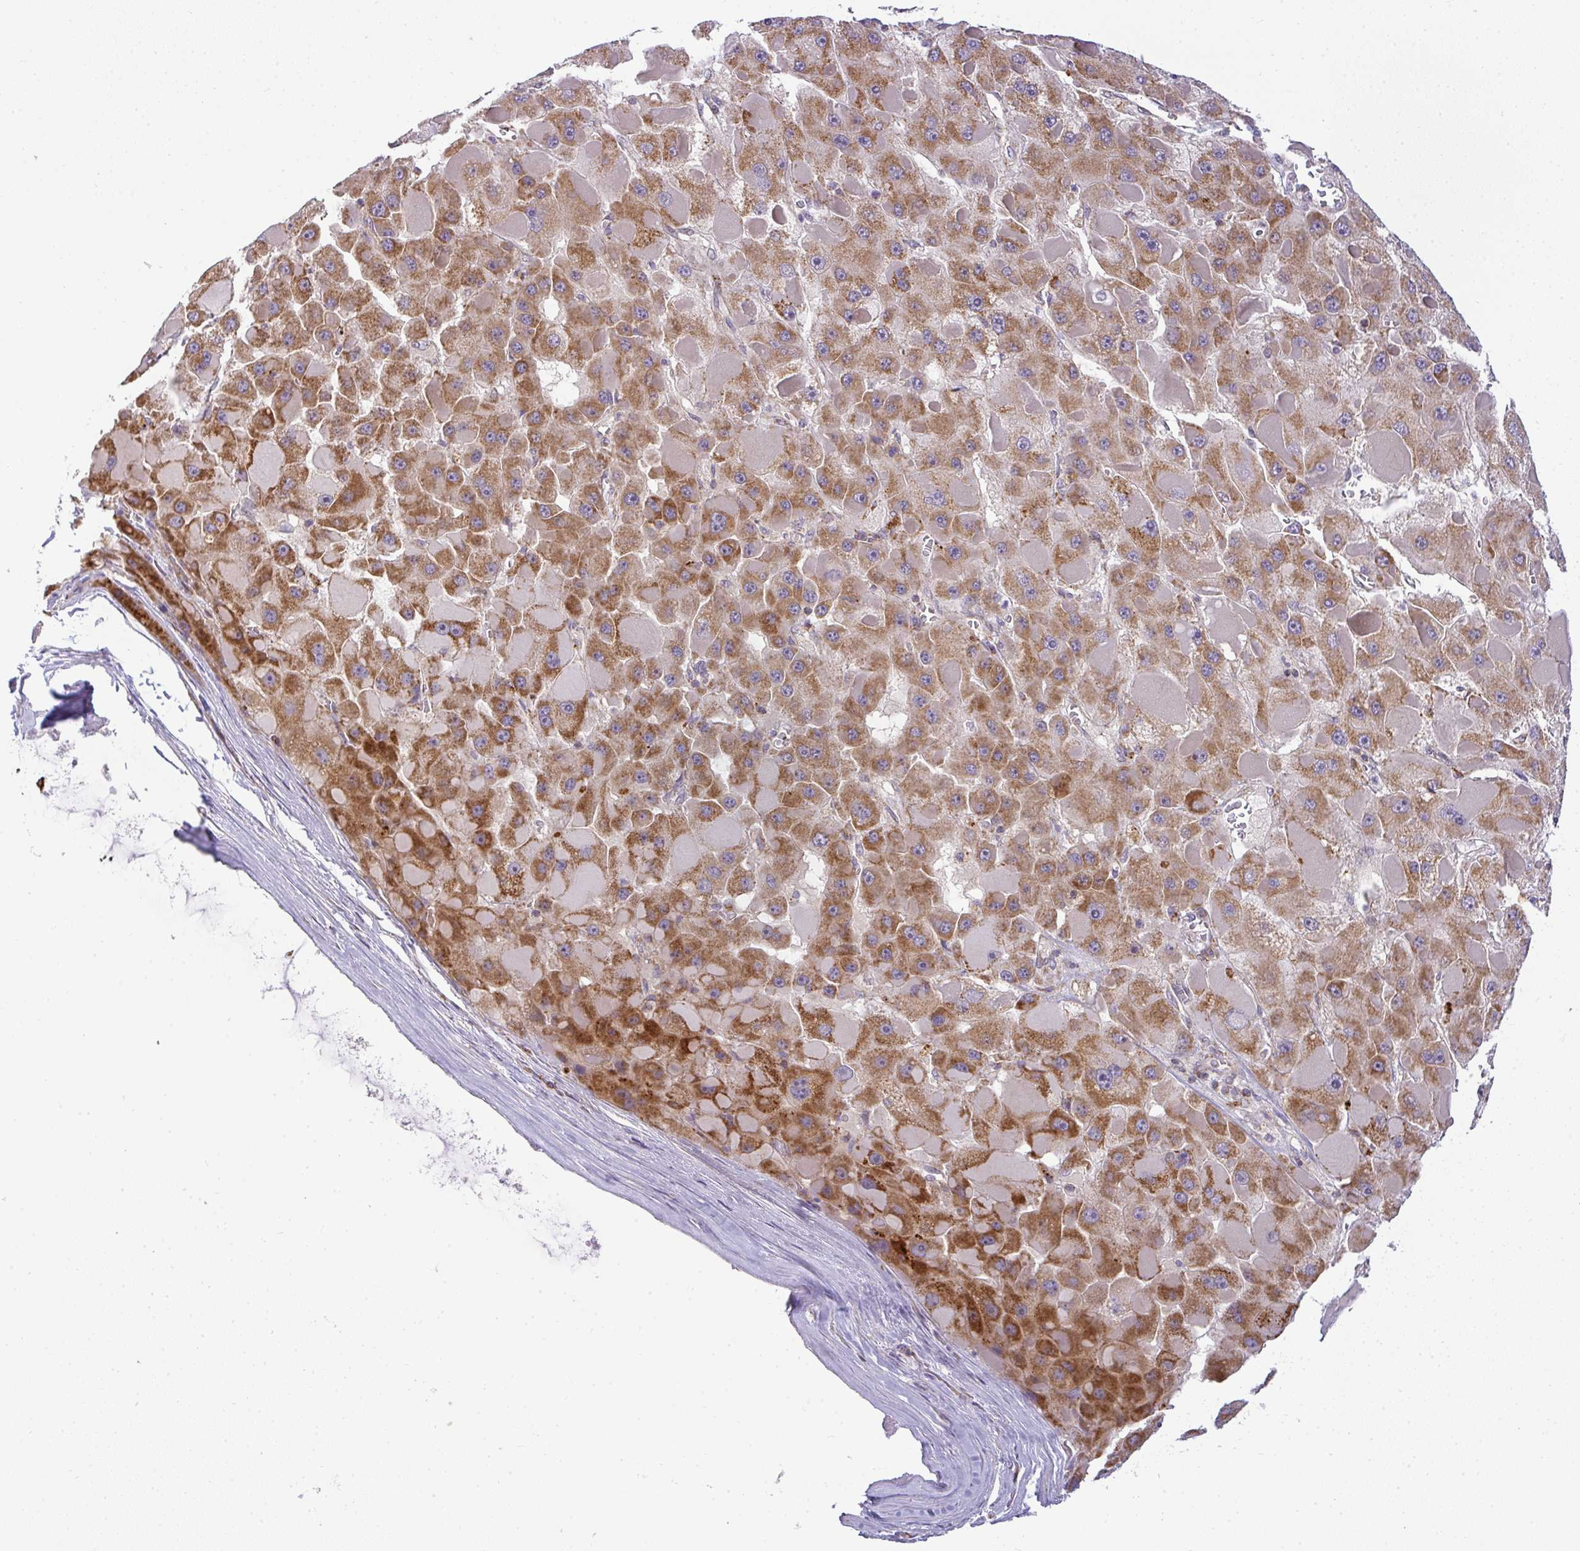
{"staining": {"intensity": "strong", "quantity": ">75%", "location": "cytoplasmic/membranous"}, "tissue": "liver cancer", "cell_type": "Tumor cells", "image_type": "cancer", "snomed": [{"axis": "morphology", "description": "Carcinoma, Hepatocellular, NOS"}, {"axis": "topography", "description": "Liver"}], "caption": "A photomicrograph of liver hepatocellular carcinoma stained for a protein demonstrates strong cytoplasmic/membranous brown staining in tumor cells.", "gene": "SRRM4", "patient": {"sex": "female", "age": 73}}